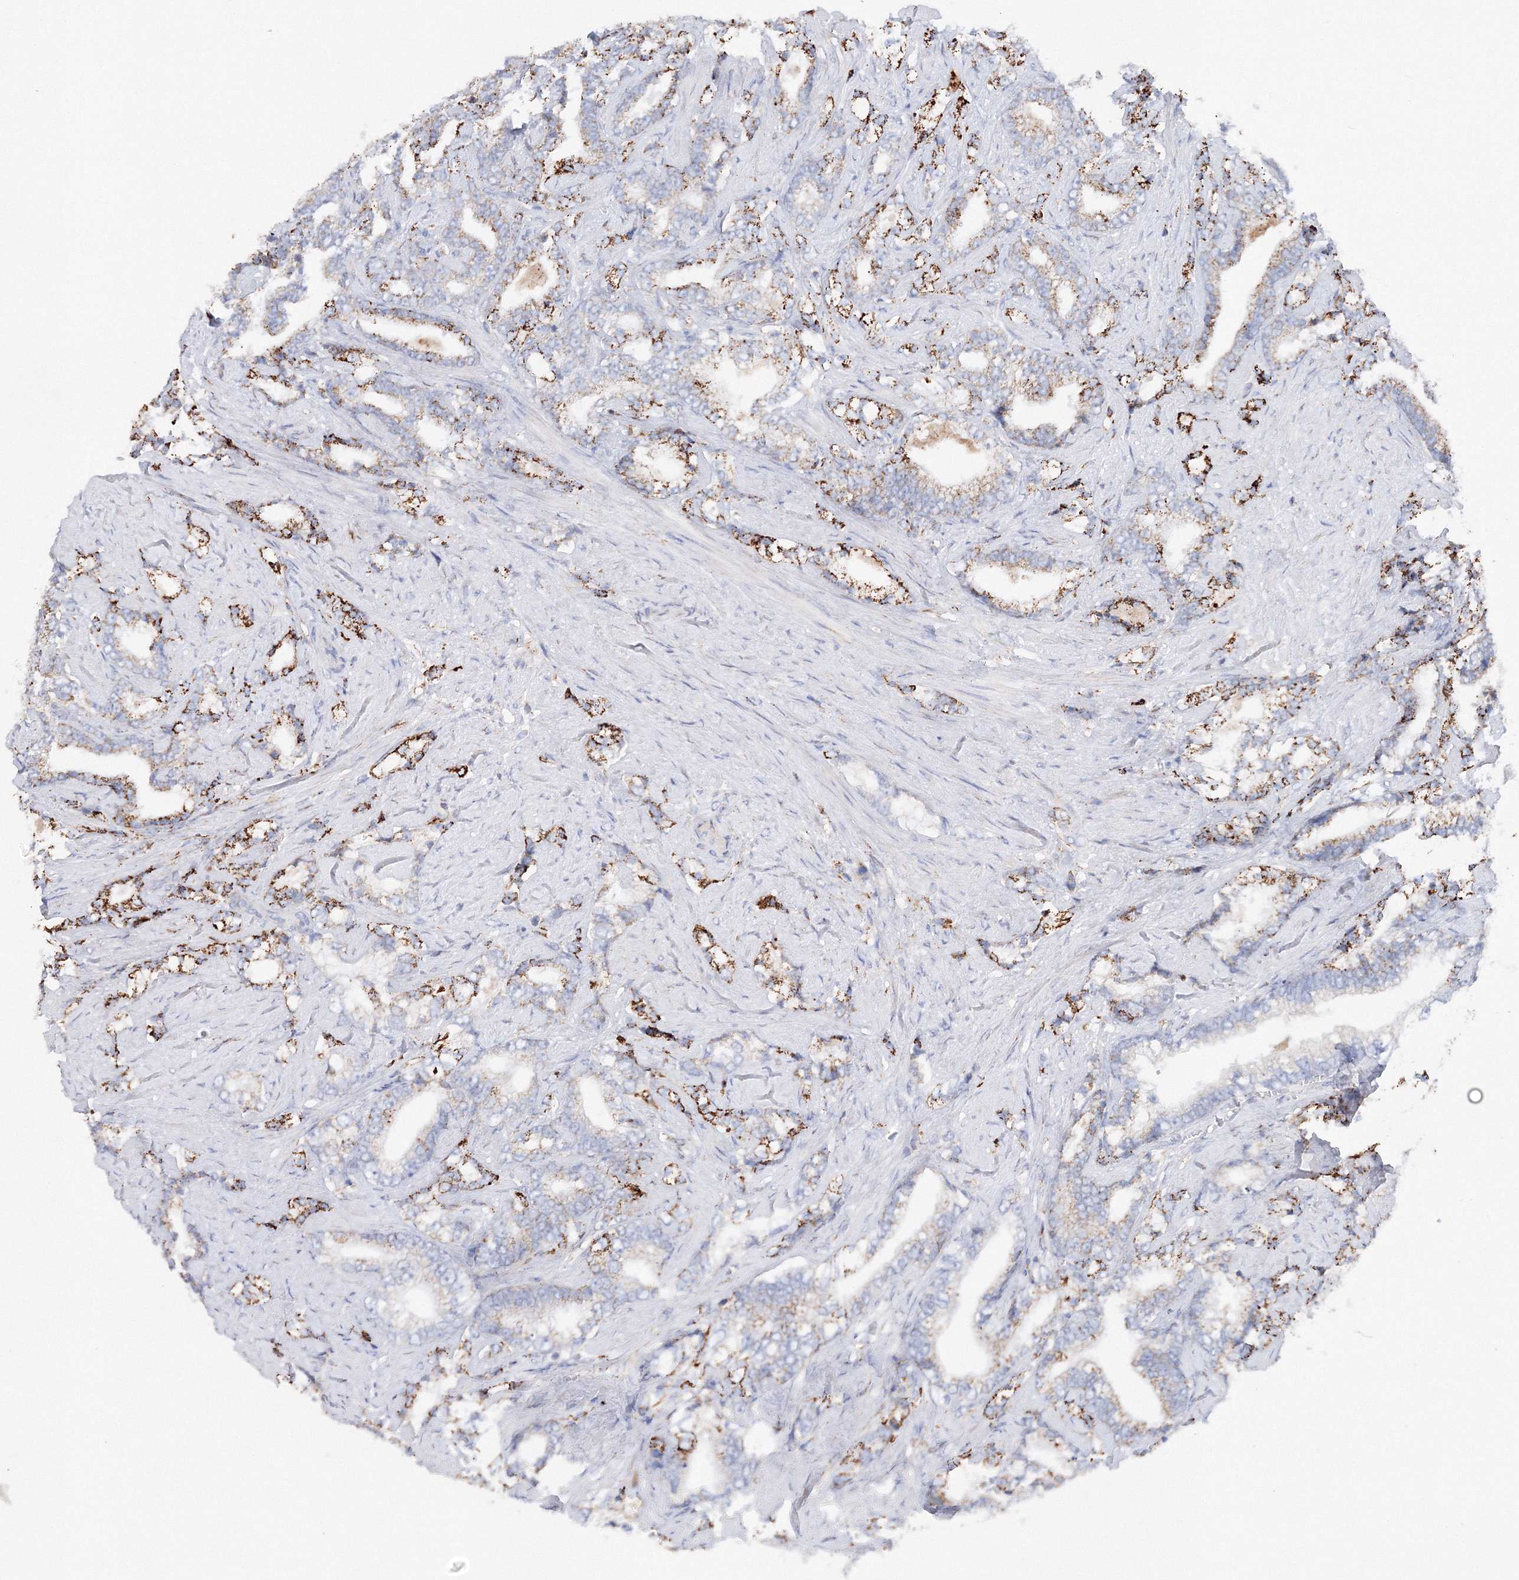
{"staining": {"intensity": "strong", "quantity": "<25%", "location": "cytoplasmic/membranous"}, "tissue": "prostate cancer", "cell_type": "Tumor cells", "image_type": "cancer", "snomed": [{"axis": "morphology", "description": "Adenocarcinoma, High grade"}, {"axis": "topography", "description": "Prostate and seminal vesicle, NOS"}], "caption": "This image exhibits immunohistochemistry staining of human prostate cancer (high-grade adenocarcinoma), with medium strong cytoplasmic/membranous positivity in approximately <25% of tumor cells.", "gene": "MERTK", "patient": {"sex": "male", "age": 67}}